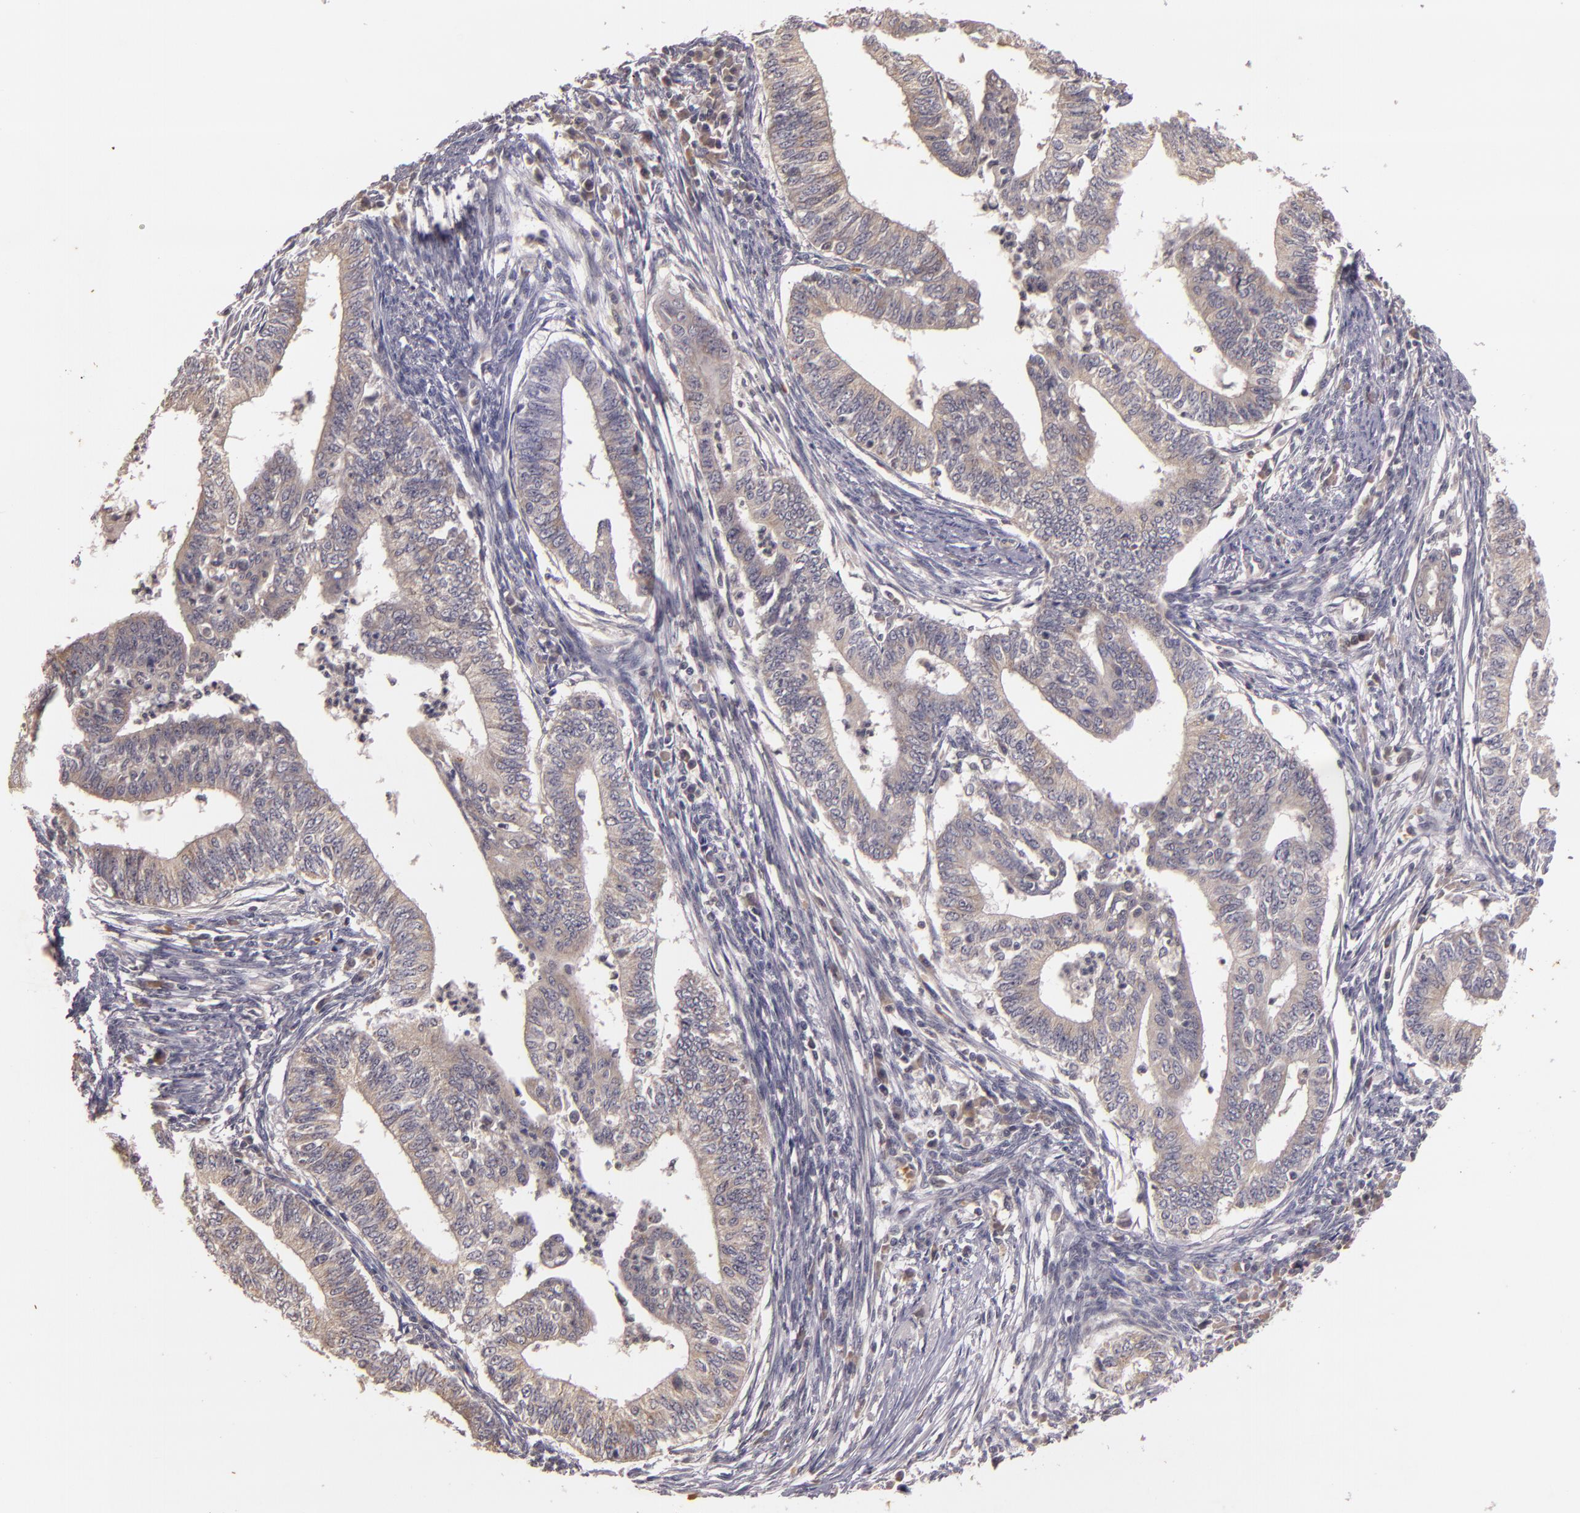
{"staining": {"intensity": "negative", "quantity": "none", "location": "none"}, "tissue": "endometrial cancer", "cell_type": "Tumor cells", "image_type": "cancer", "snomed": [{"axis": "morphology", "description": "Adenocarcinoma, NOS"}, {"axis": "topography", "description": "Endometrium"}], "caption": "Tumor cells show no significant protein expression in endometrial cancer.", "gene": "TFF1", "patient": {"sex": "female", "age": 66}}